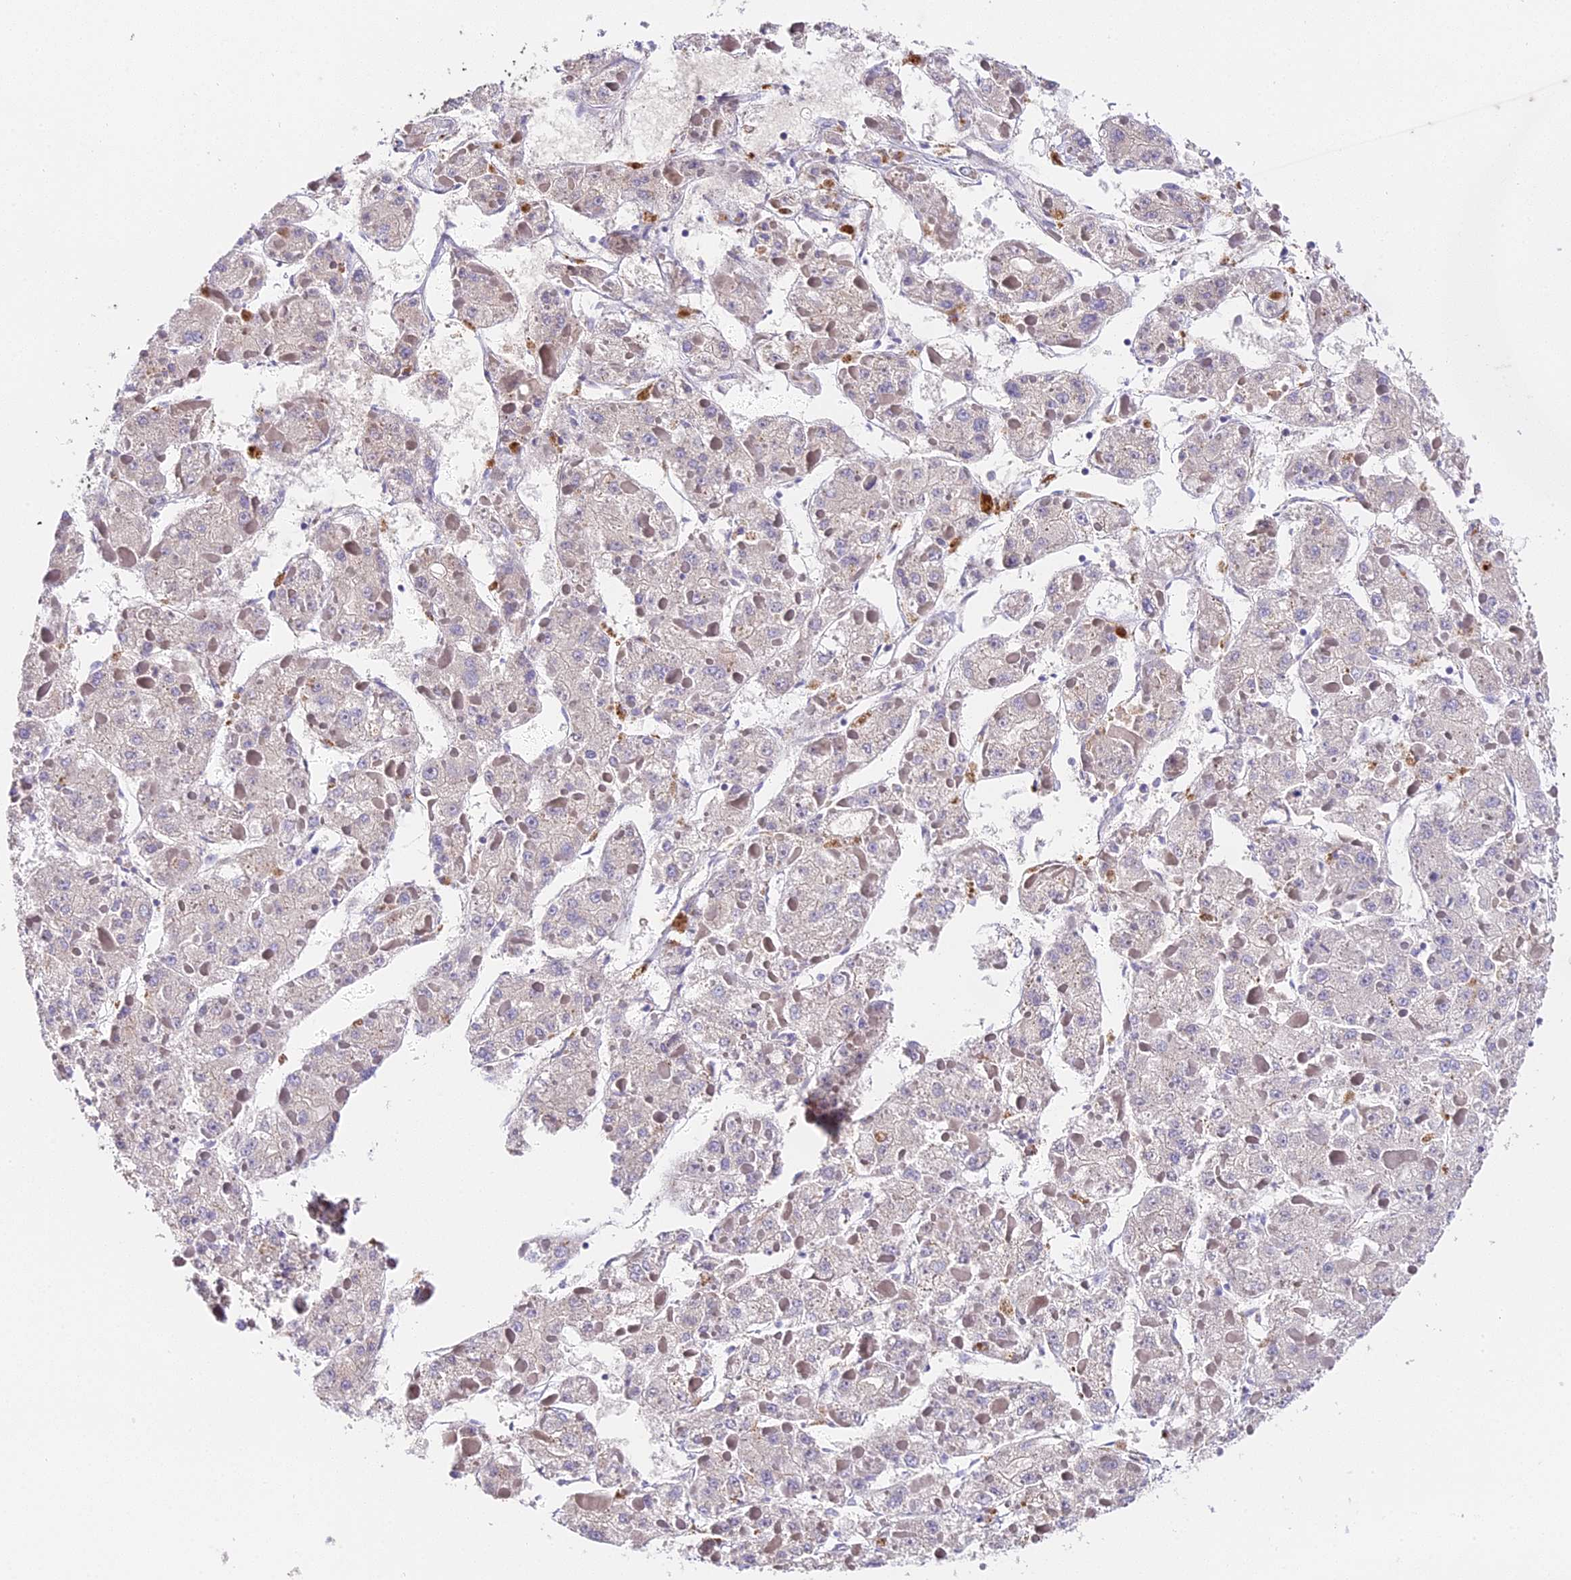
{"staining": {"intensity": "negative", "quantity": "none", "location": "none"}, "tissue": "liver cancer", "cell_type": "Tumor cells", "image_type": "cancer", "snomed": [{"axis": "morphology", "description": "Carcinoma, Hepatocellular, NOS"}, {"axis": "topography", "description": "Liver"}], "caption": "There is no significant positivity in tumor cells of liver hepatocellular carcinoma.", "gene": "LYPD6", "patient": {"sex": "female", "age": 73}}